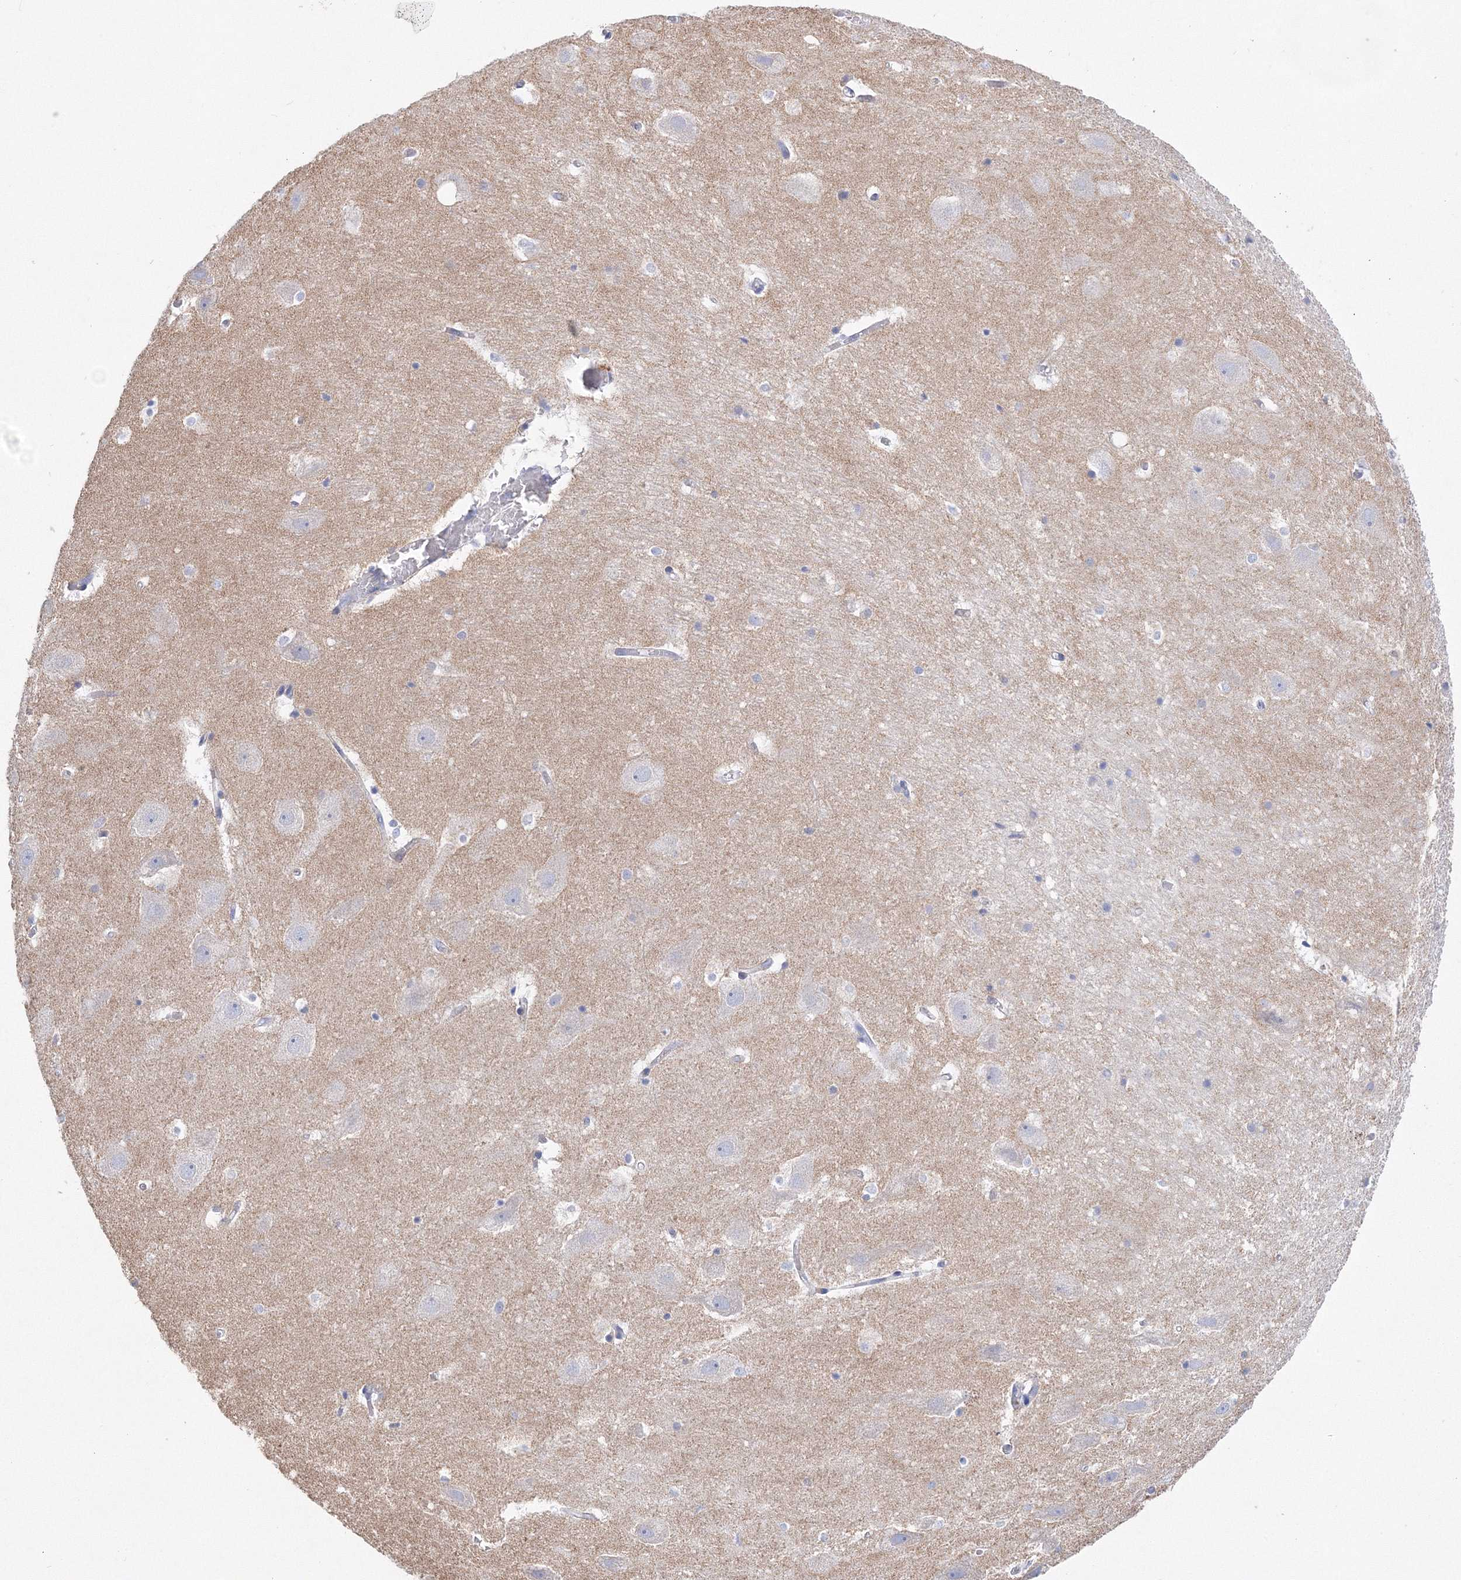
{"staining": {"intensity": "negative", "quantity": "none", "location": "none"}, "tissue": "hippocampus", "cell_type": "Glial cells", "image_type": "normal", "snomed": [{"axis": "morphology", "description": "Normal tissue, NOS"}, {"axis": "topography", "description": "Hippocampus"}], "caption": "Human hippocampus stained for a protein using IHC displays no staining in glial cells.", "gene": "MERTK", "patient": {"sex": "female", "age": 52}}